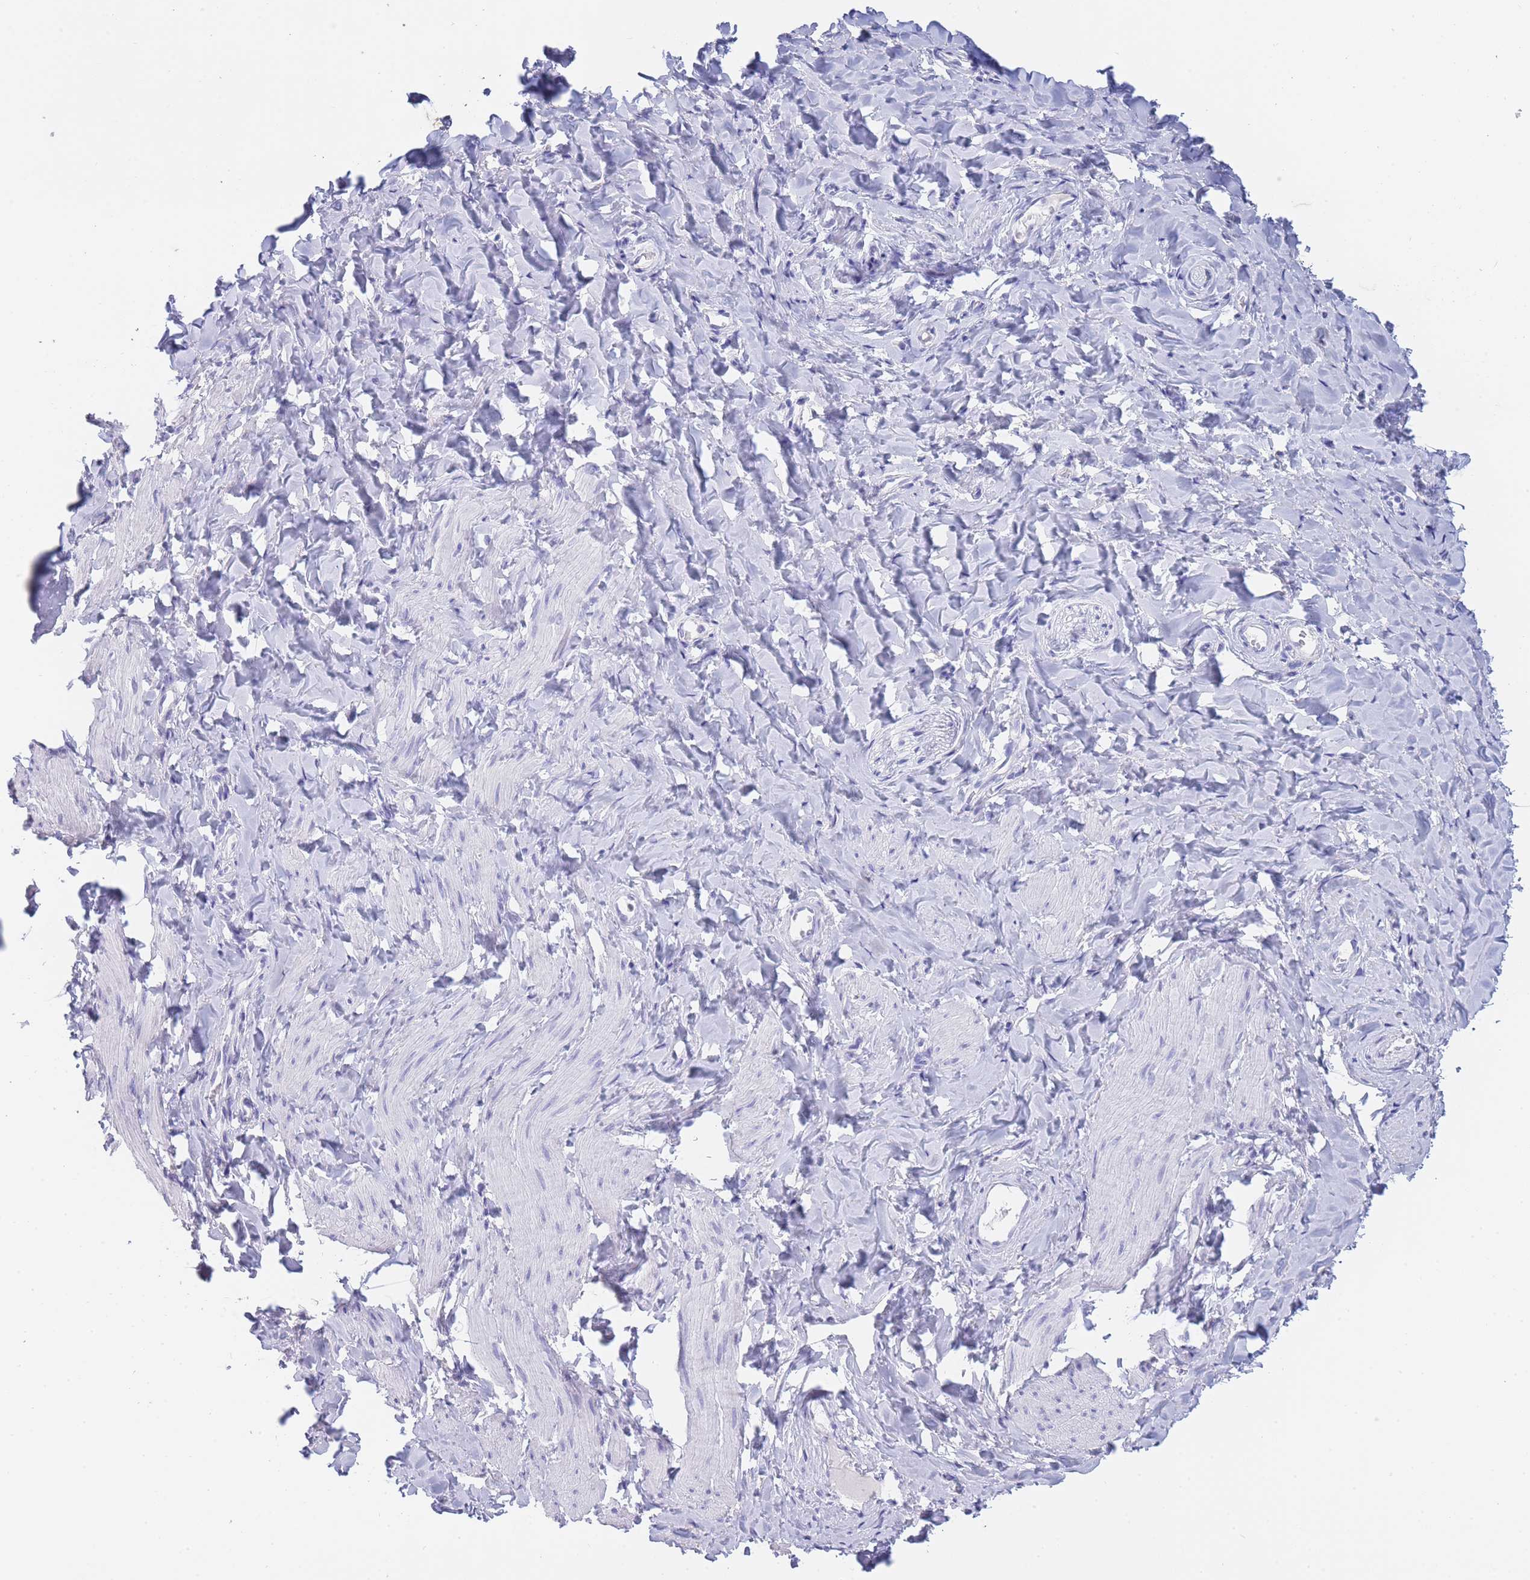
{"staining": {"intensity": "moderate", "quantity": "<25%", "location": "cytoplasmic/membranous"}, "tissue": "vagina", "cell_type": "Squamous epithelial cells", "image_type": "normal", "snomed": [{"axis": "morphology", "description": "Normal tissue, NOS"}, {"axis": "topography", "description": "Vagina"}], "caption": "Immunohistochemistry (IHC) (DAB (3,3'-diaminobenzidine)) staining of unremarkable human vagina exhibits moderate cytoplasmic/membranous protein expression in approximately <25% of squamous epithelial cells. (Brightfield microscopy of DAB IHC at high magnification).", "gene": "GAA", "patient": {"sex": "female", "age": 60}}